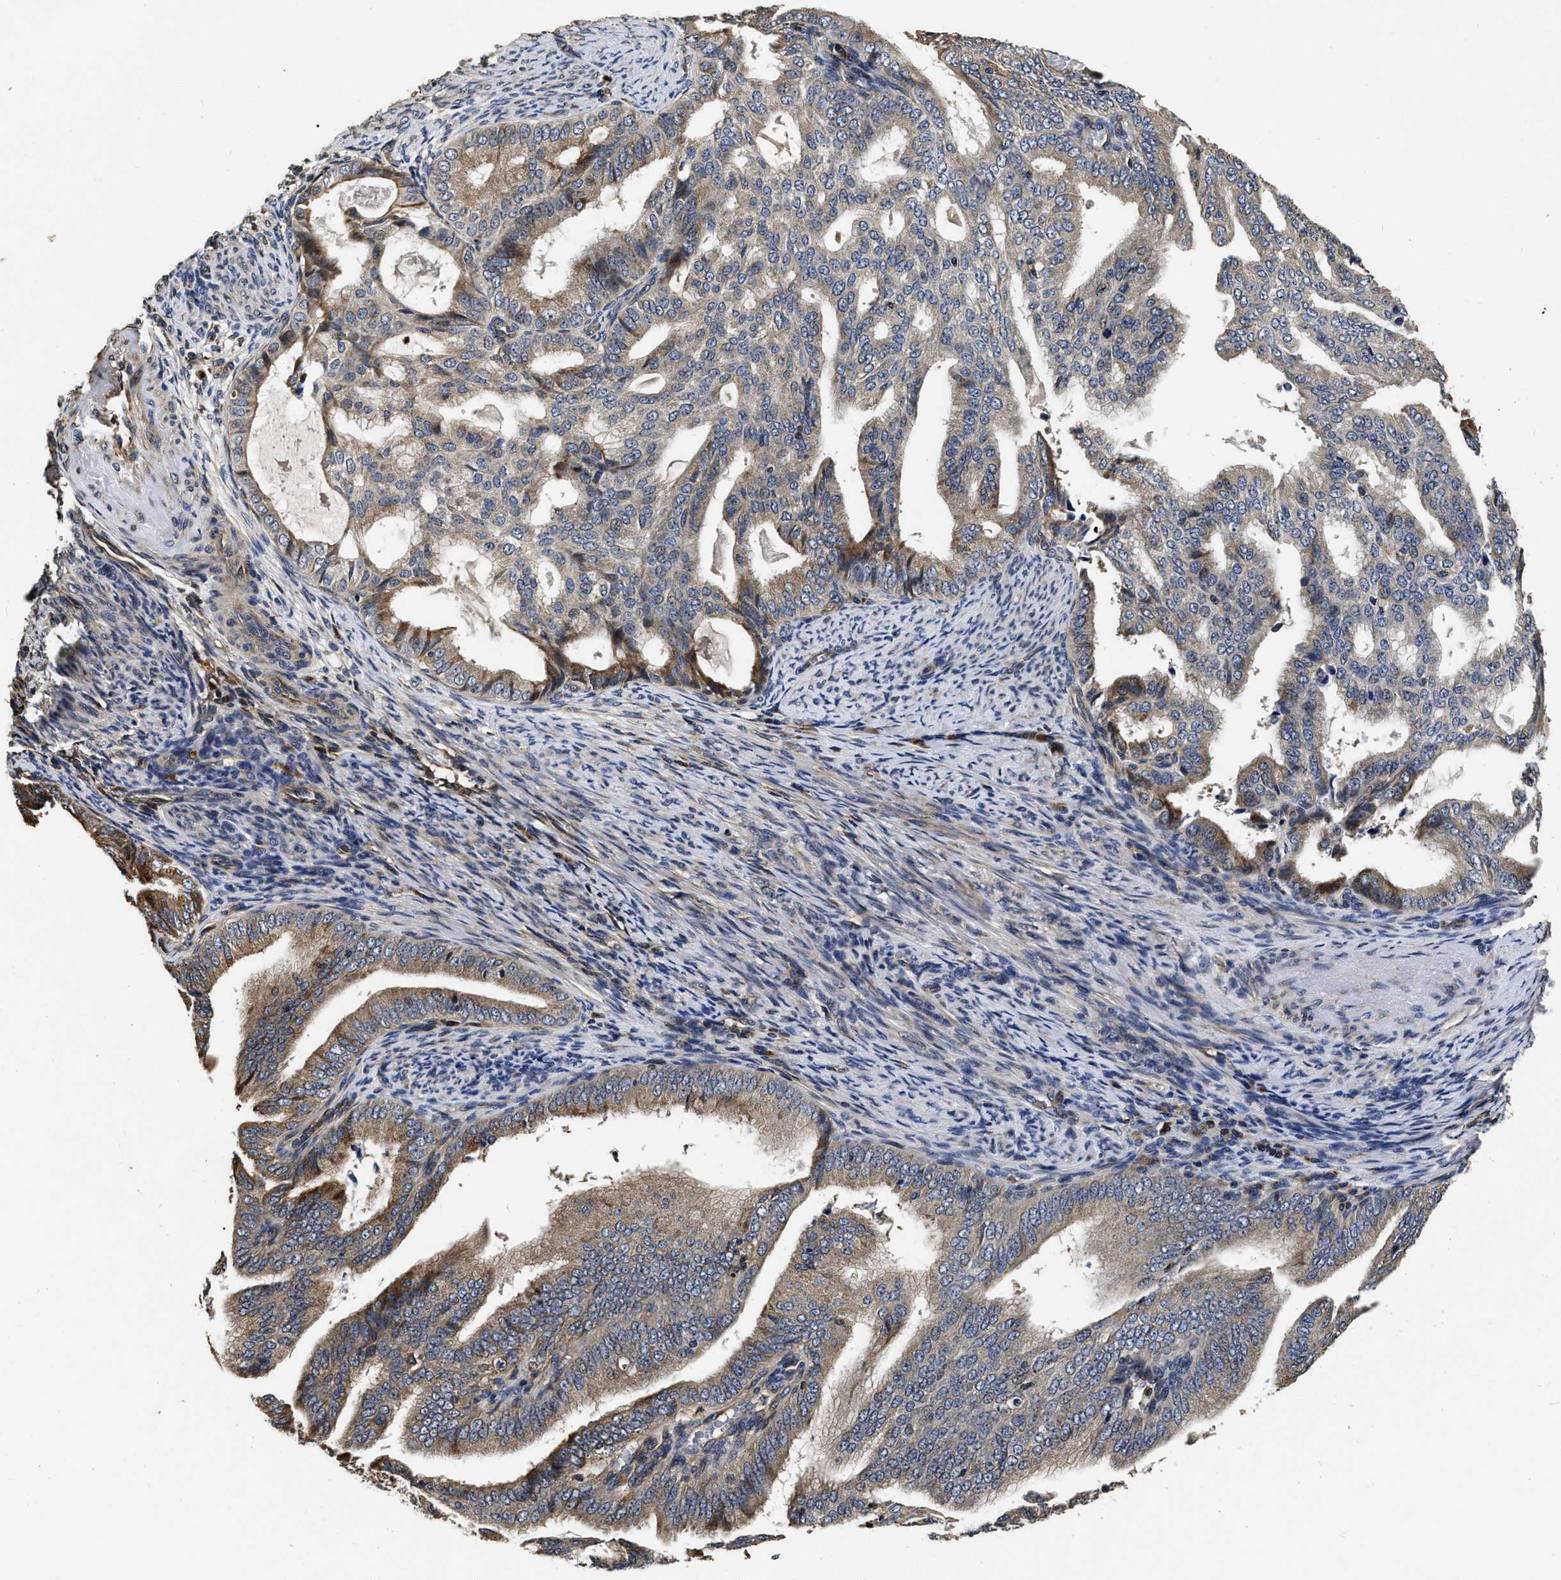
{"staining": {"intensity": "weak", "quantity": "25%-75%", "location": "cytoplasmic/membranous"}, "tissue": "endometrial cancer", "cell_type": "Tumor cells", "image_type": "cancer", "snomed": [{"axis": "morphology", "description": "Adenocarcinoma, NOS"}, {"axis": "topography", "description": "Endometrium"}], "caption": "Protein staining shows weak cytoplasmic/membranous positivity in approximately 25%-75% of tumor cells in endometrial adenocarcinoma.", "gene": "ABCG8", "patient": {"sex": "female", "age": 58}}